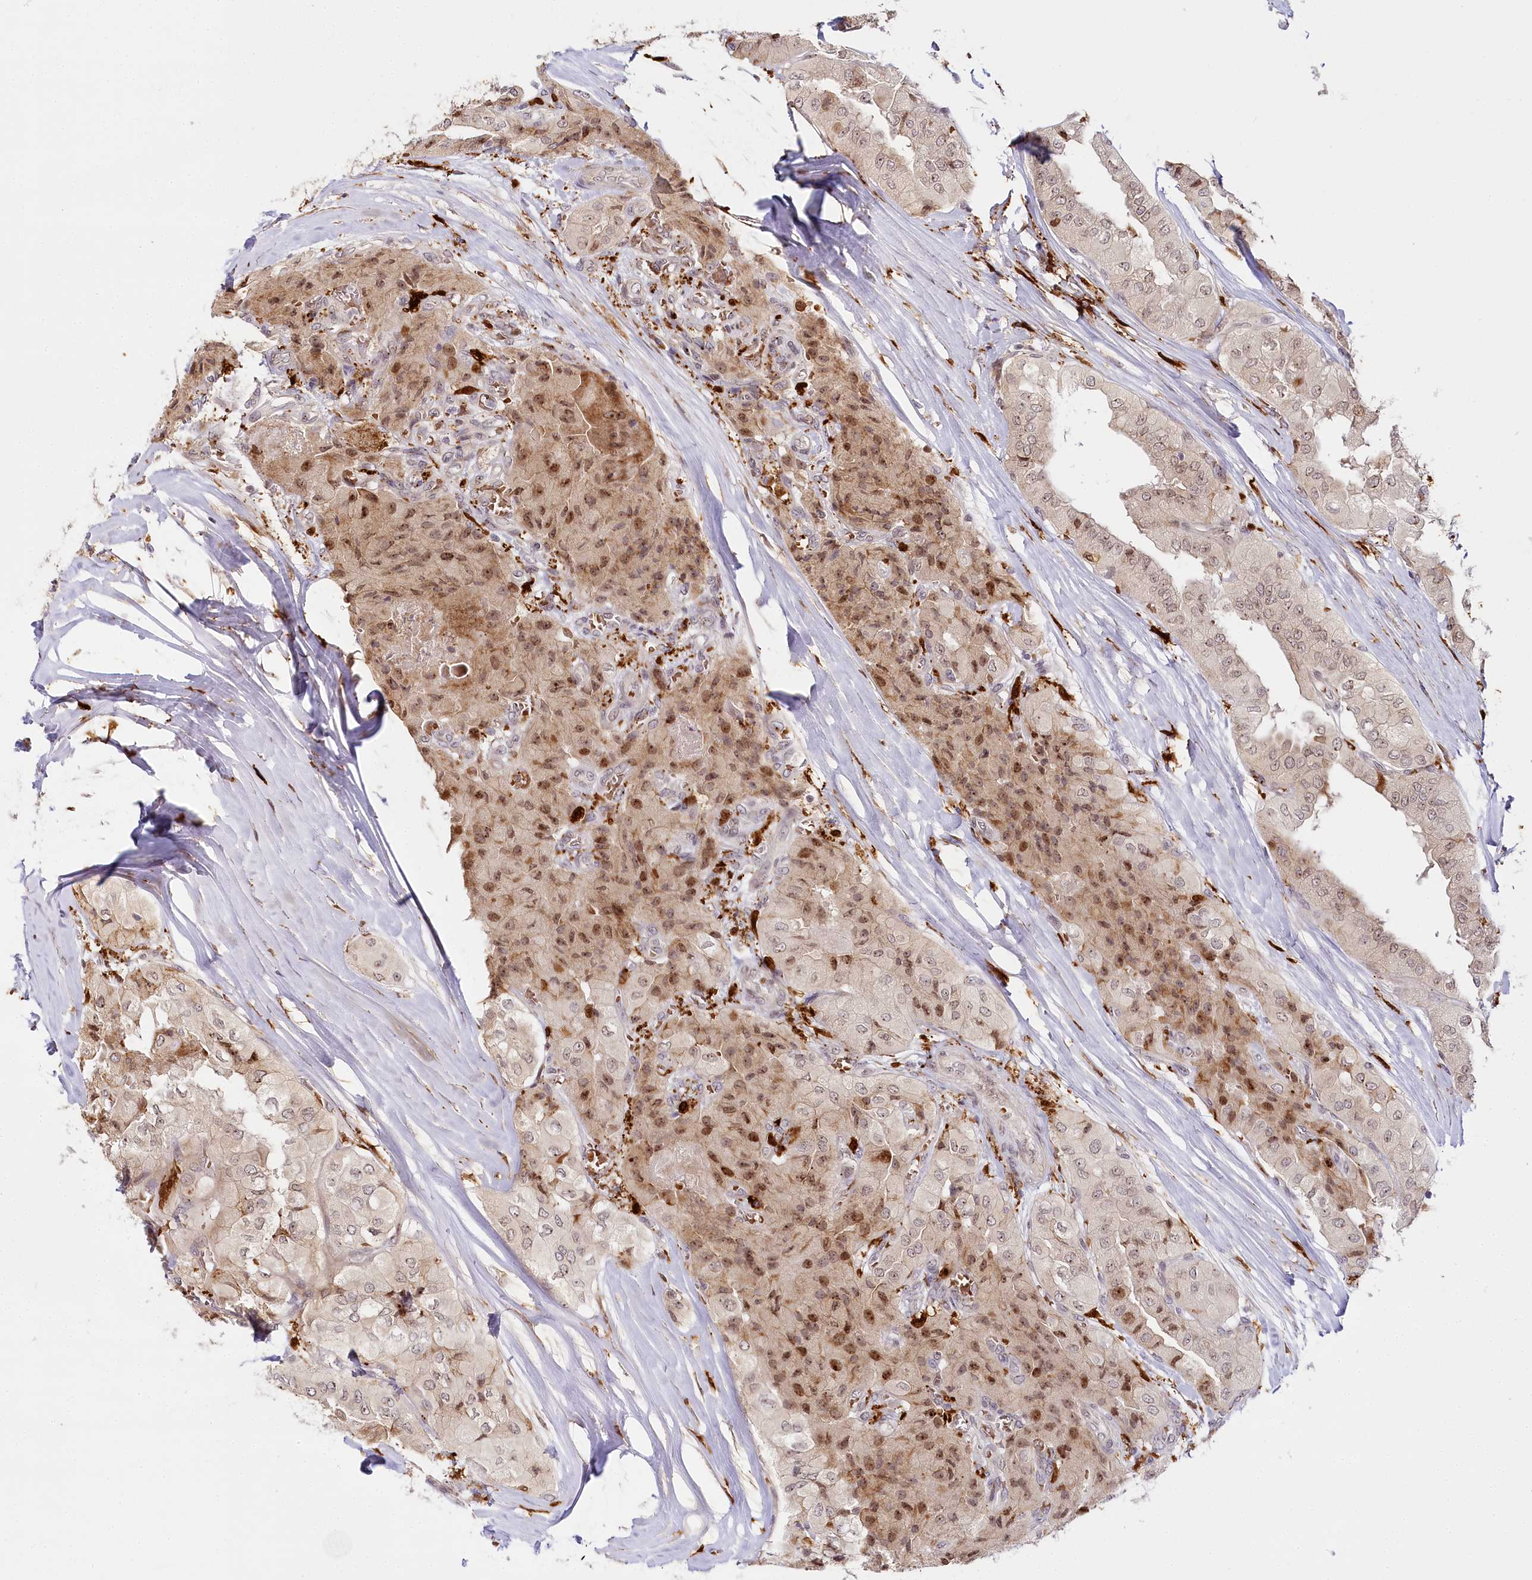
{"staining": {"intensity": "moderate", "quantity": ">75%", "location": "cytoplasmic/membranous,nuclear"}, "tissue": "thyroid cancer", "cell_type": "Tumor cells", "image_type": "cancer", "snomed": [{"axis": "morphology", "description": "Papillary adenocarcinoma, NOS"}, {"axis": "topography", "description": "Thyroid gland"}], "caption": "Moderate cytoplasmic/membranous and nuclear protein expression is present in about >75% of tumor cells in thyroid papillary adenocarcinoma.", "gene": "WDR36", "patient": {"sex": "female", "age": 59}}